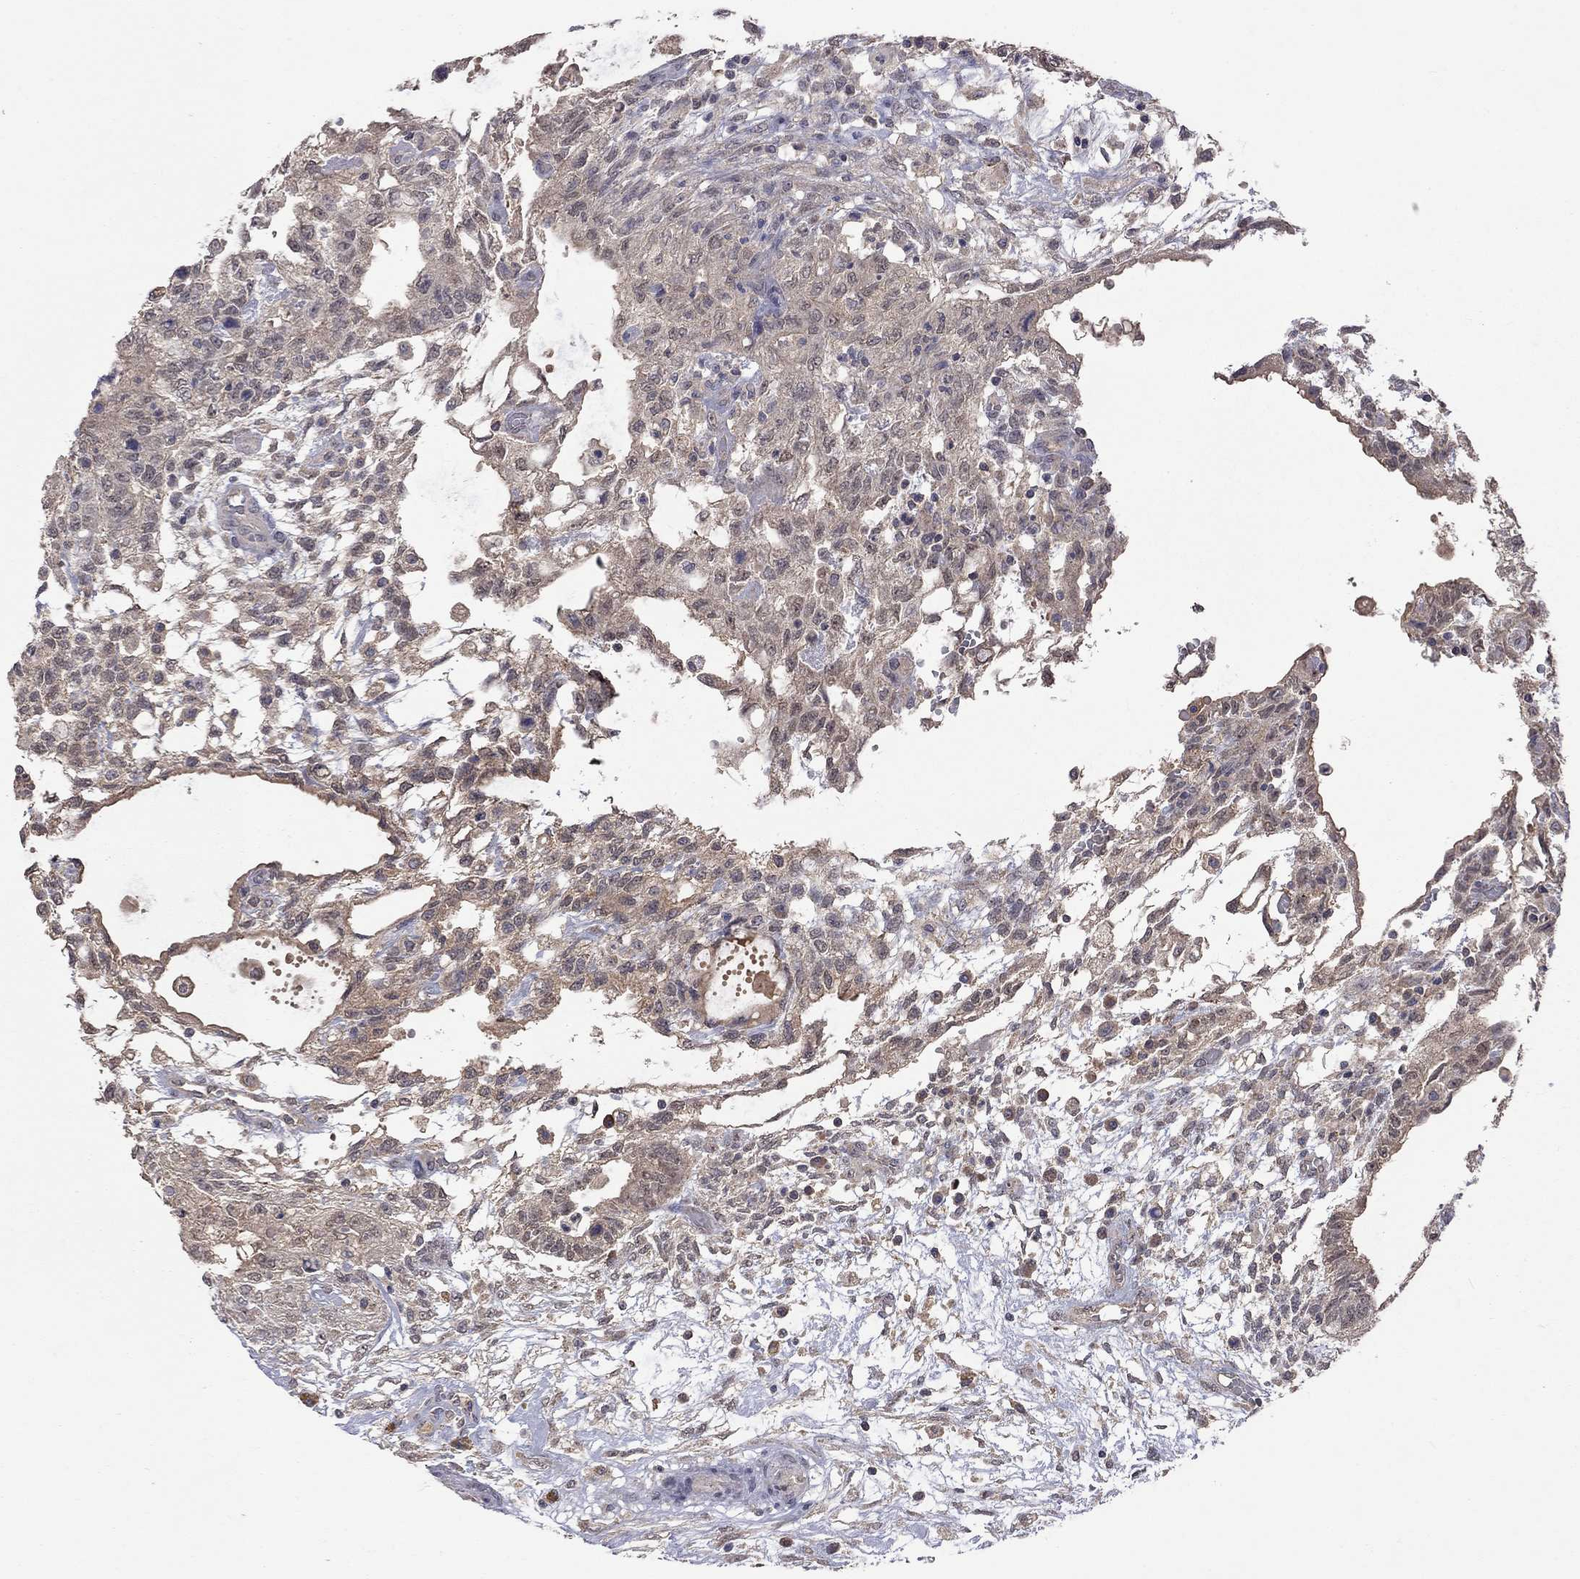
{"staining": {"intensity": "weak", "quantity": ">75%", "location": "cytoplasmic/membranous"}, "tissue": "testis cancer", "cell_type": "Tumor cells", "image_type": "cancer", "snomed": [{"axis": "morphology", "description": "Carcinoma, Embryonal, NOS"}, {"axis": "topography", "description": "Testis"}], "caption": "A high-resolution image shows IHC staining of testis cancer, which demonstrates weak cytoplasmic/membranous expression in approximately >75% of tumor cells.", "gene": "HTR6", "patient": {"sex": "male", "age": 32}}